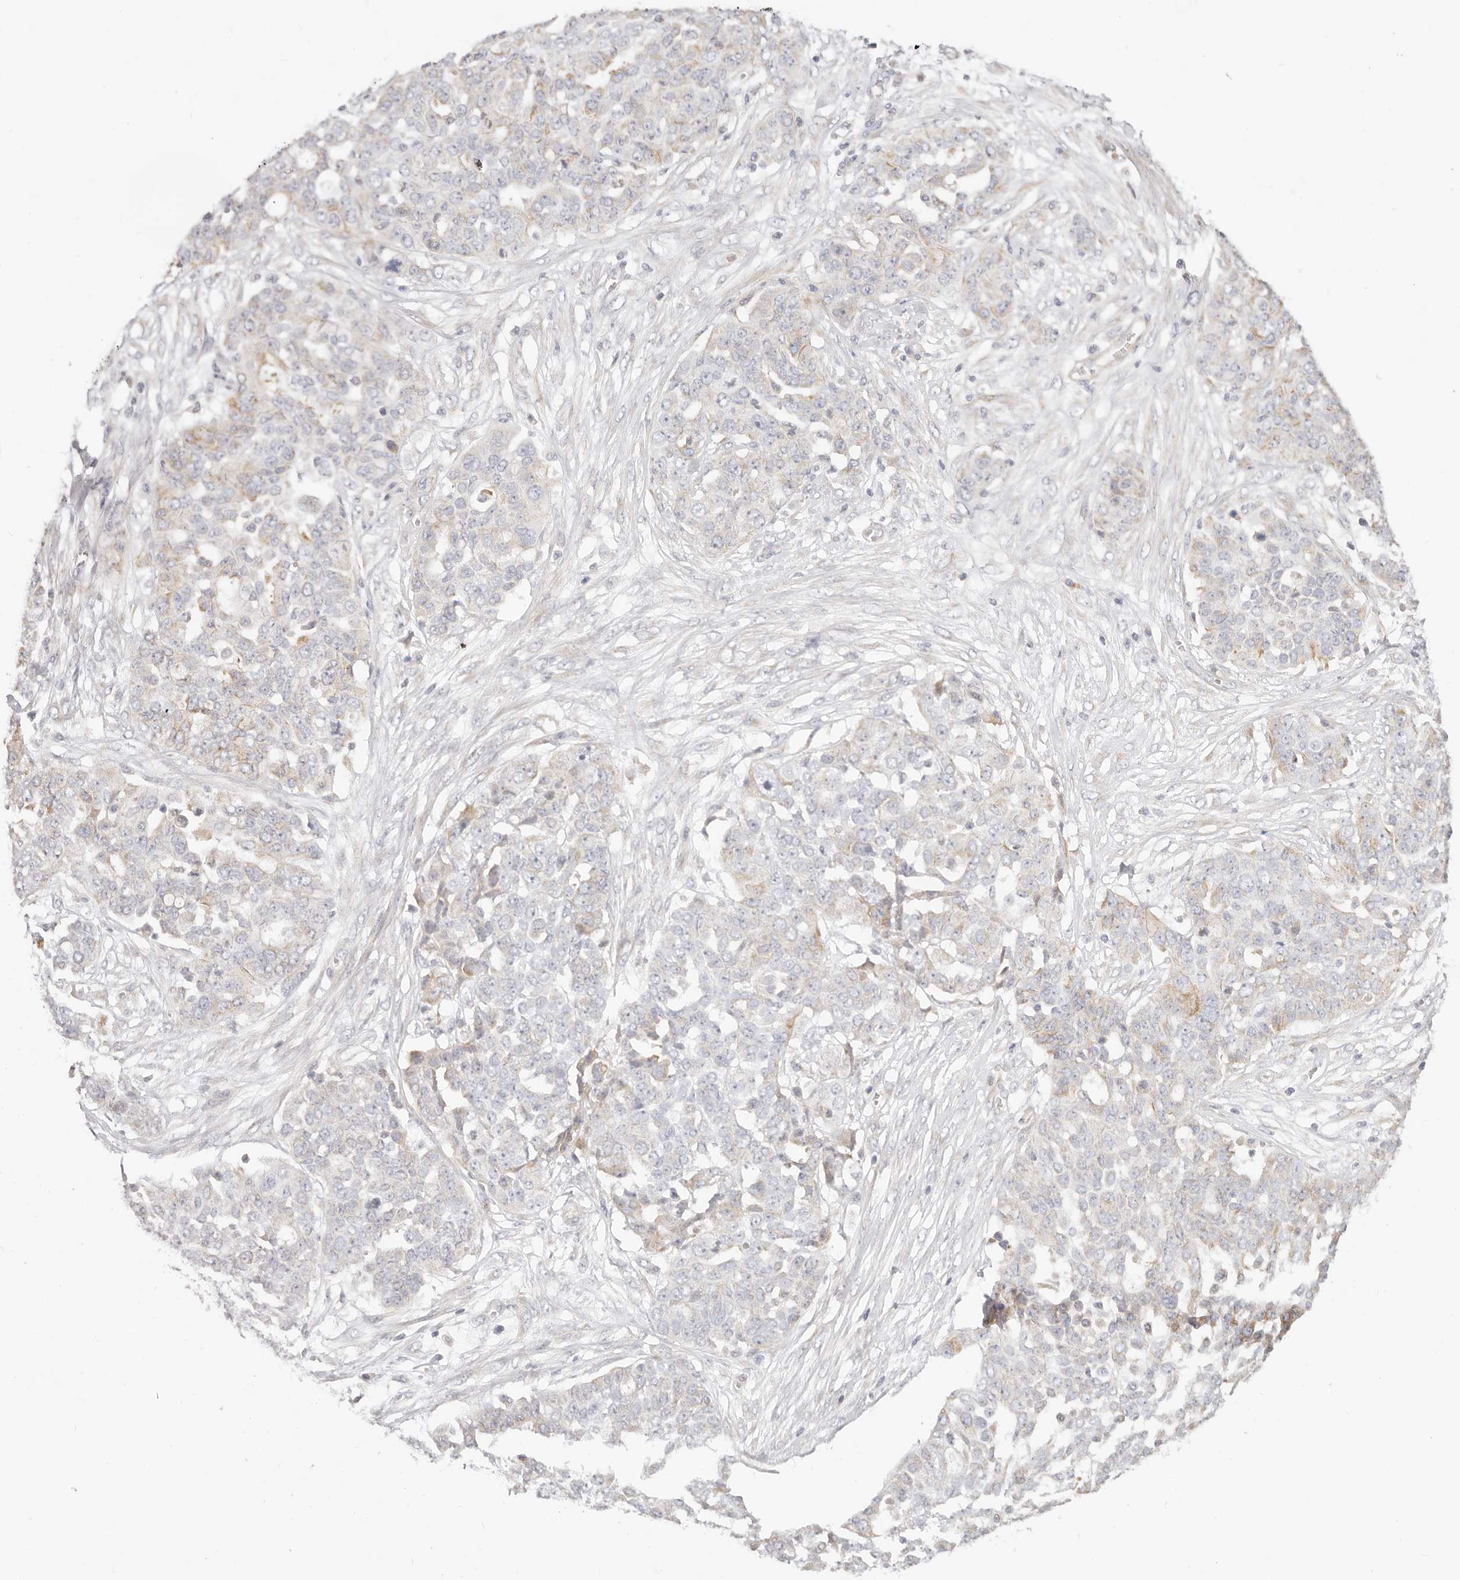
{"staining": {"intensity": "moderate", "quantity": "<25%", "location": "cytoplasmic/membranous"}, "tissue": "ovarian cancer", "cell_type": "Tumor cells", "image_type": "cancer", "snomed": [{"axis": "morphology", "description": "Cystadenocarcinoma, serous, NOS"}, {"axis": "topography", "description": "Soft tissue"}, {"axis": "topography", "description": "Ovary"}], "caption": "Human ovarian cancer (serous cystadenocarcinoma) stained with a brown dye reveals moderate cytoplasmic/membranous positive staining in approximately <25% of tumor cells.", "gene": "DTNBP1", "patient": {"sex": "female", "age": 57}}